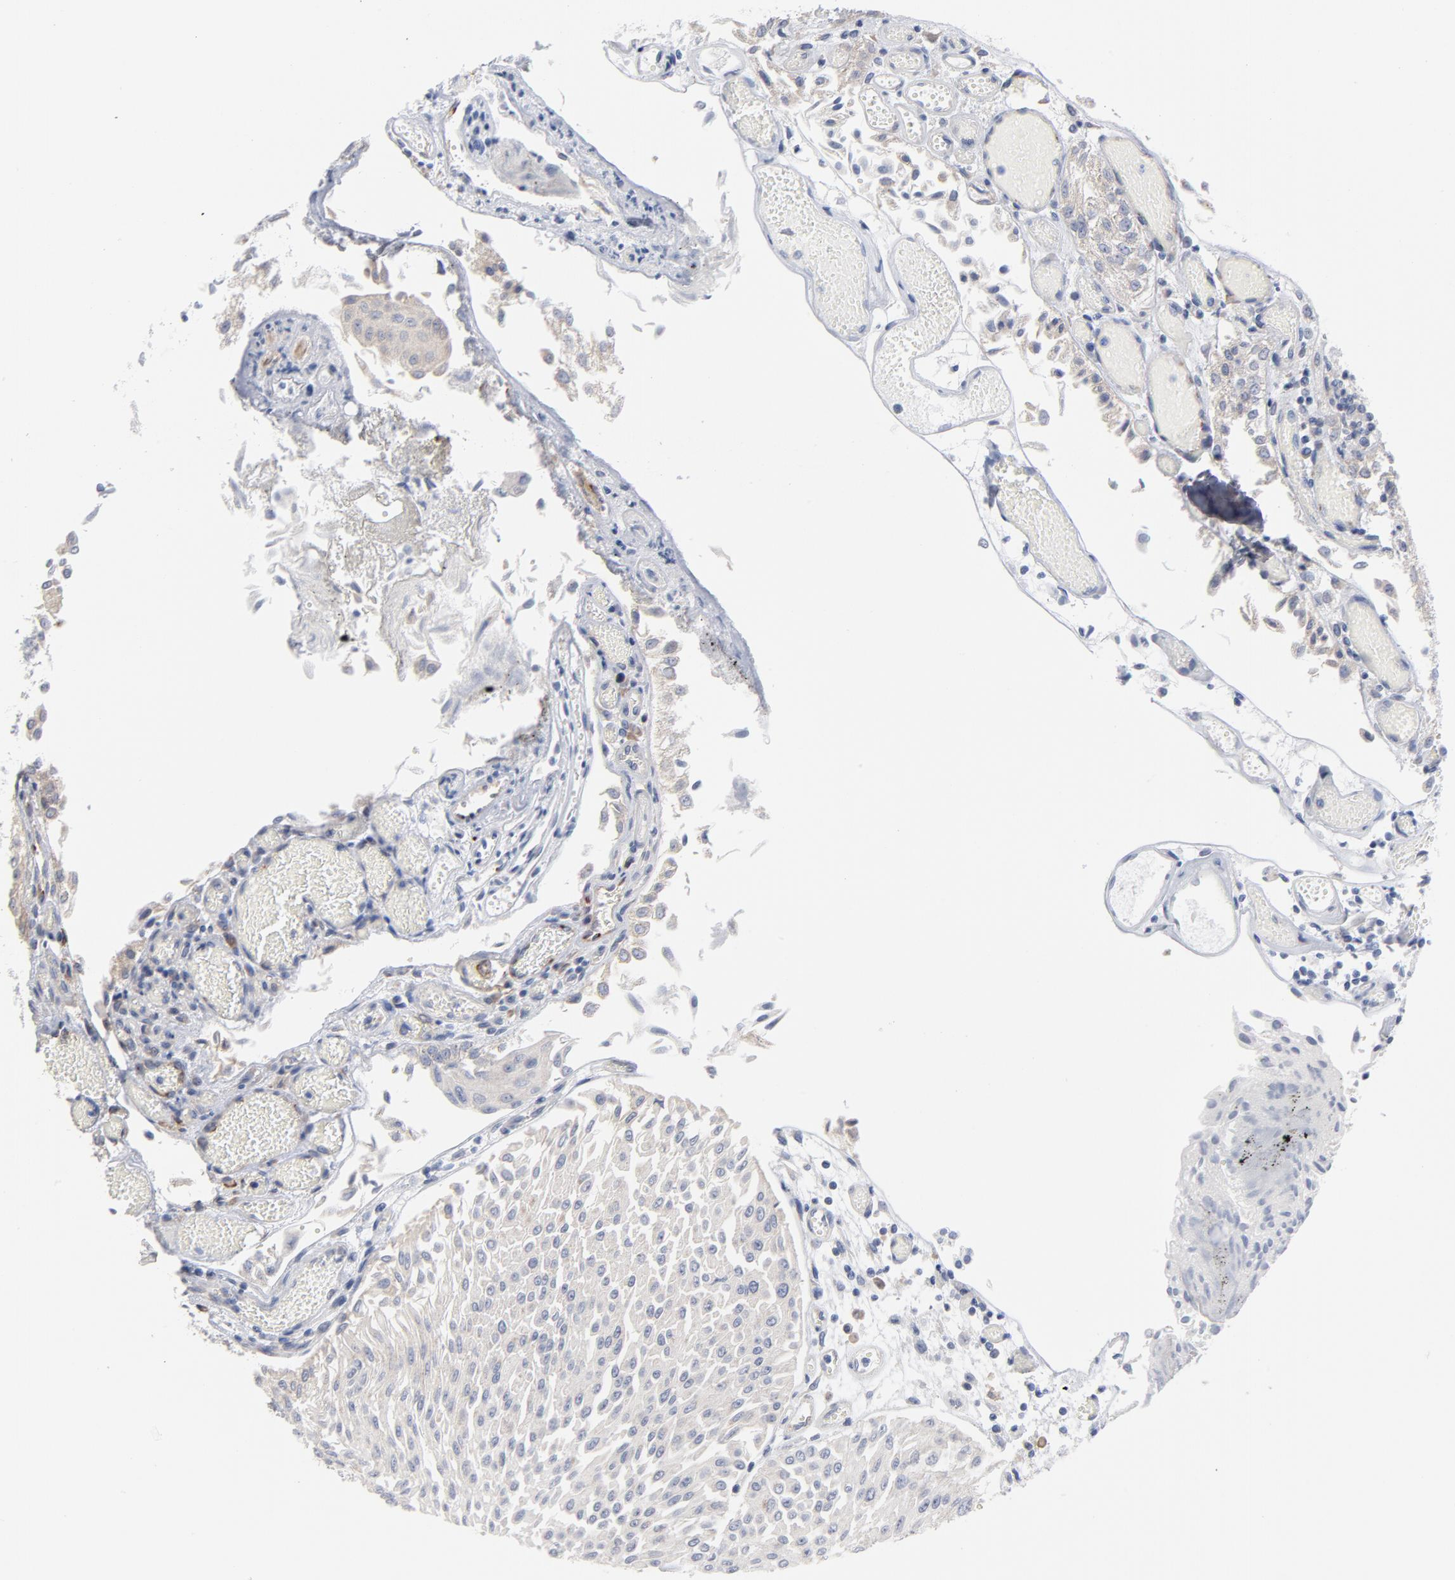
{"staining": {"intensity": "weak", "quantity": "<25%", "location": "cytoplasmic/membranous"}, "tissue": "urothelial cancer", "cell_type": "Tumor cells", "image_type": "cancer", "snomed": [{"axis": "morphology", "description": "Urothelial carcinoma, Low grade"}, {"axis": "topography", "description": "Urinary bladder"}], "caption": "Urothelial cancer stained for a protein using immunohistochemistry exhibits no expression tumor cells.", "gene": "CPE", "patient": {"sex": "male", "age": 86}}